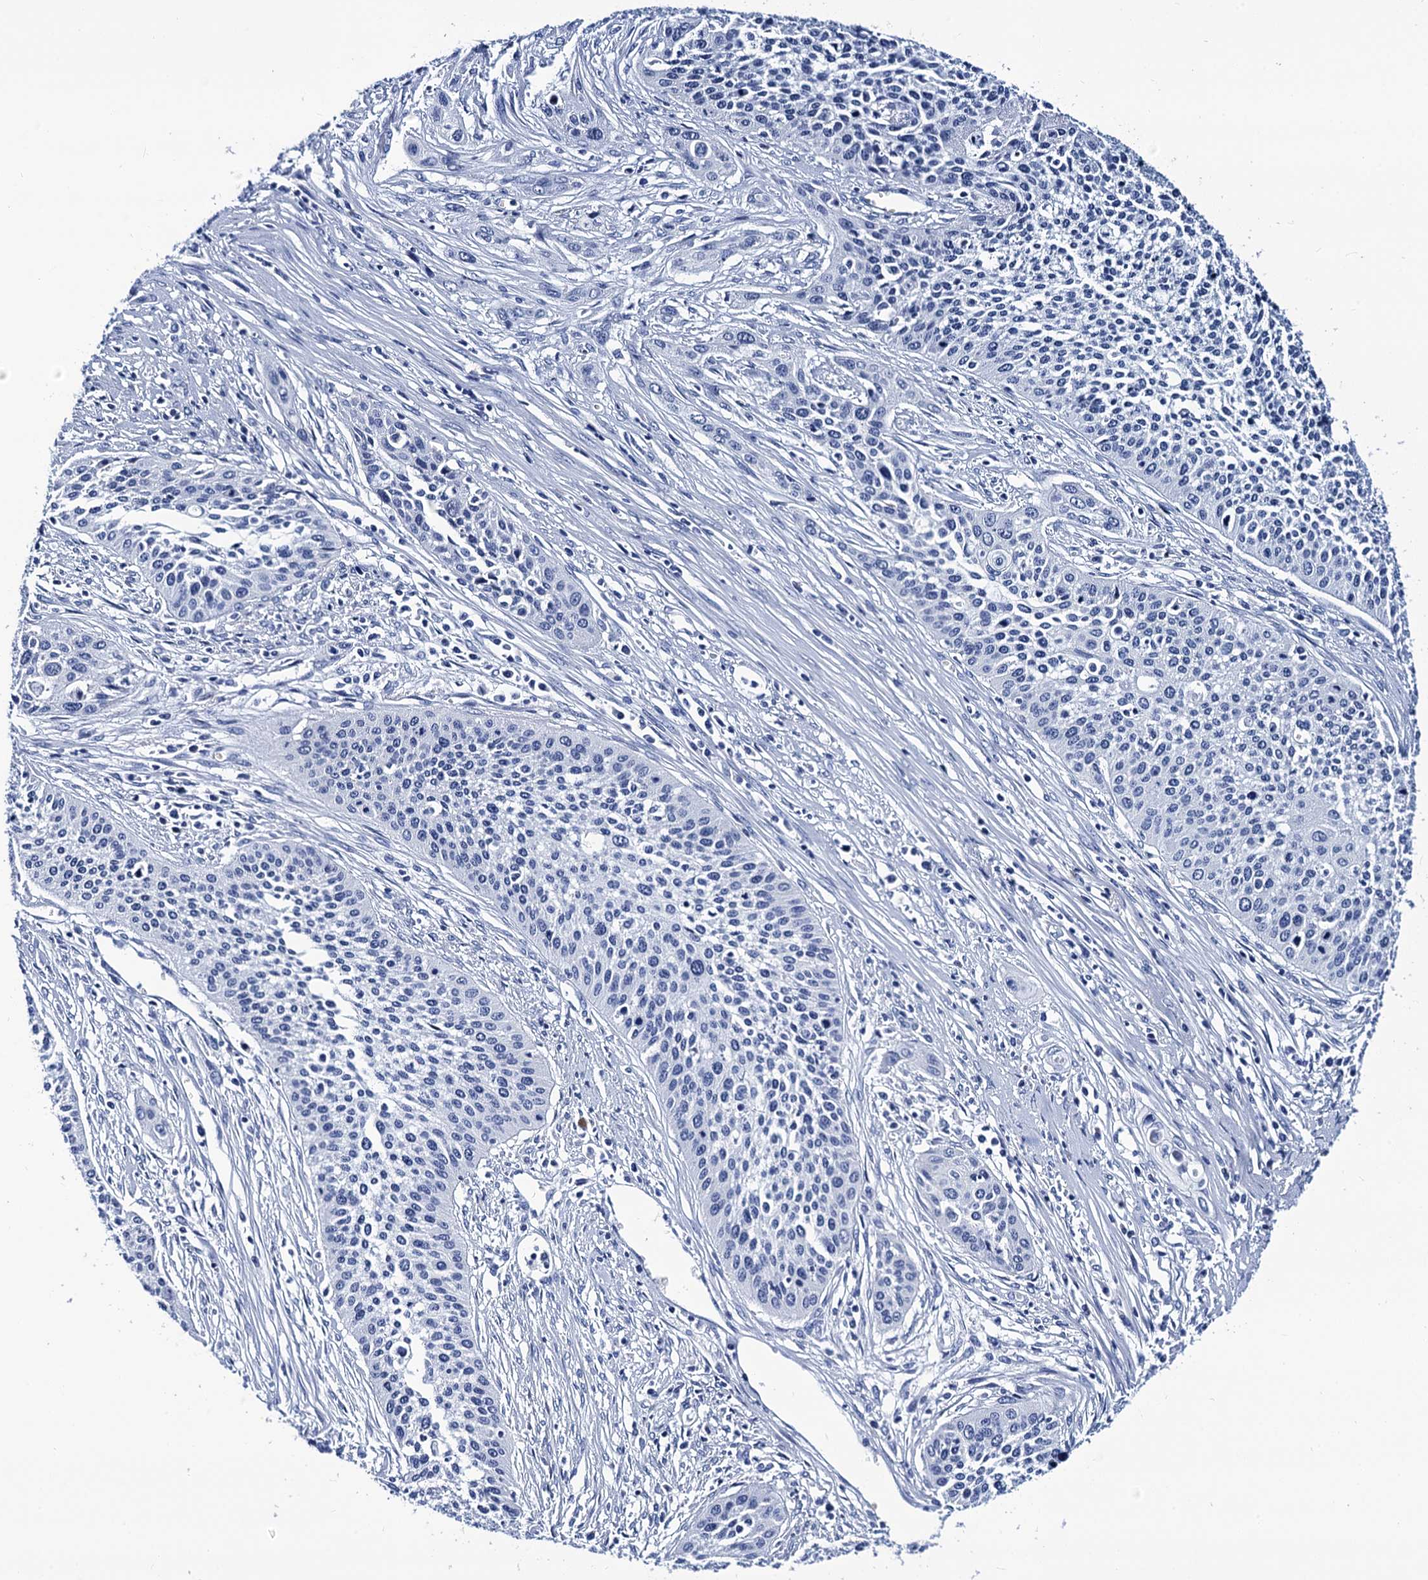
{"staining": {"intensity": "negative", "quantity": "none", "location": "none"}, "tissue": "cervical cancer", "cell_type": "Tumor cells", "image_type": "cancer", "snomed": [{"axis": "morphology", "description": "Squamous cell carcinoma, NOS"}, {"axis": "topography", "description": "Cervix"}], "caption": "This is an immunohistochemistry histopathology image of cervical squamous cell carcinoma. There is no staining in tumor cells.", "gene": "LRRC30", "patient": {"sex": "female", "age": 34}}